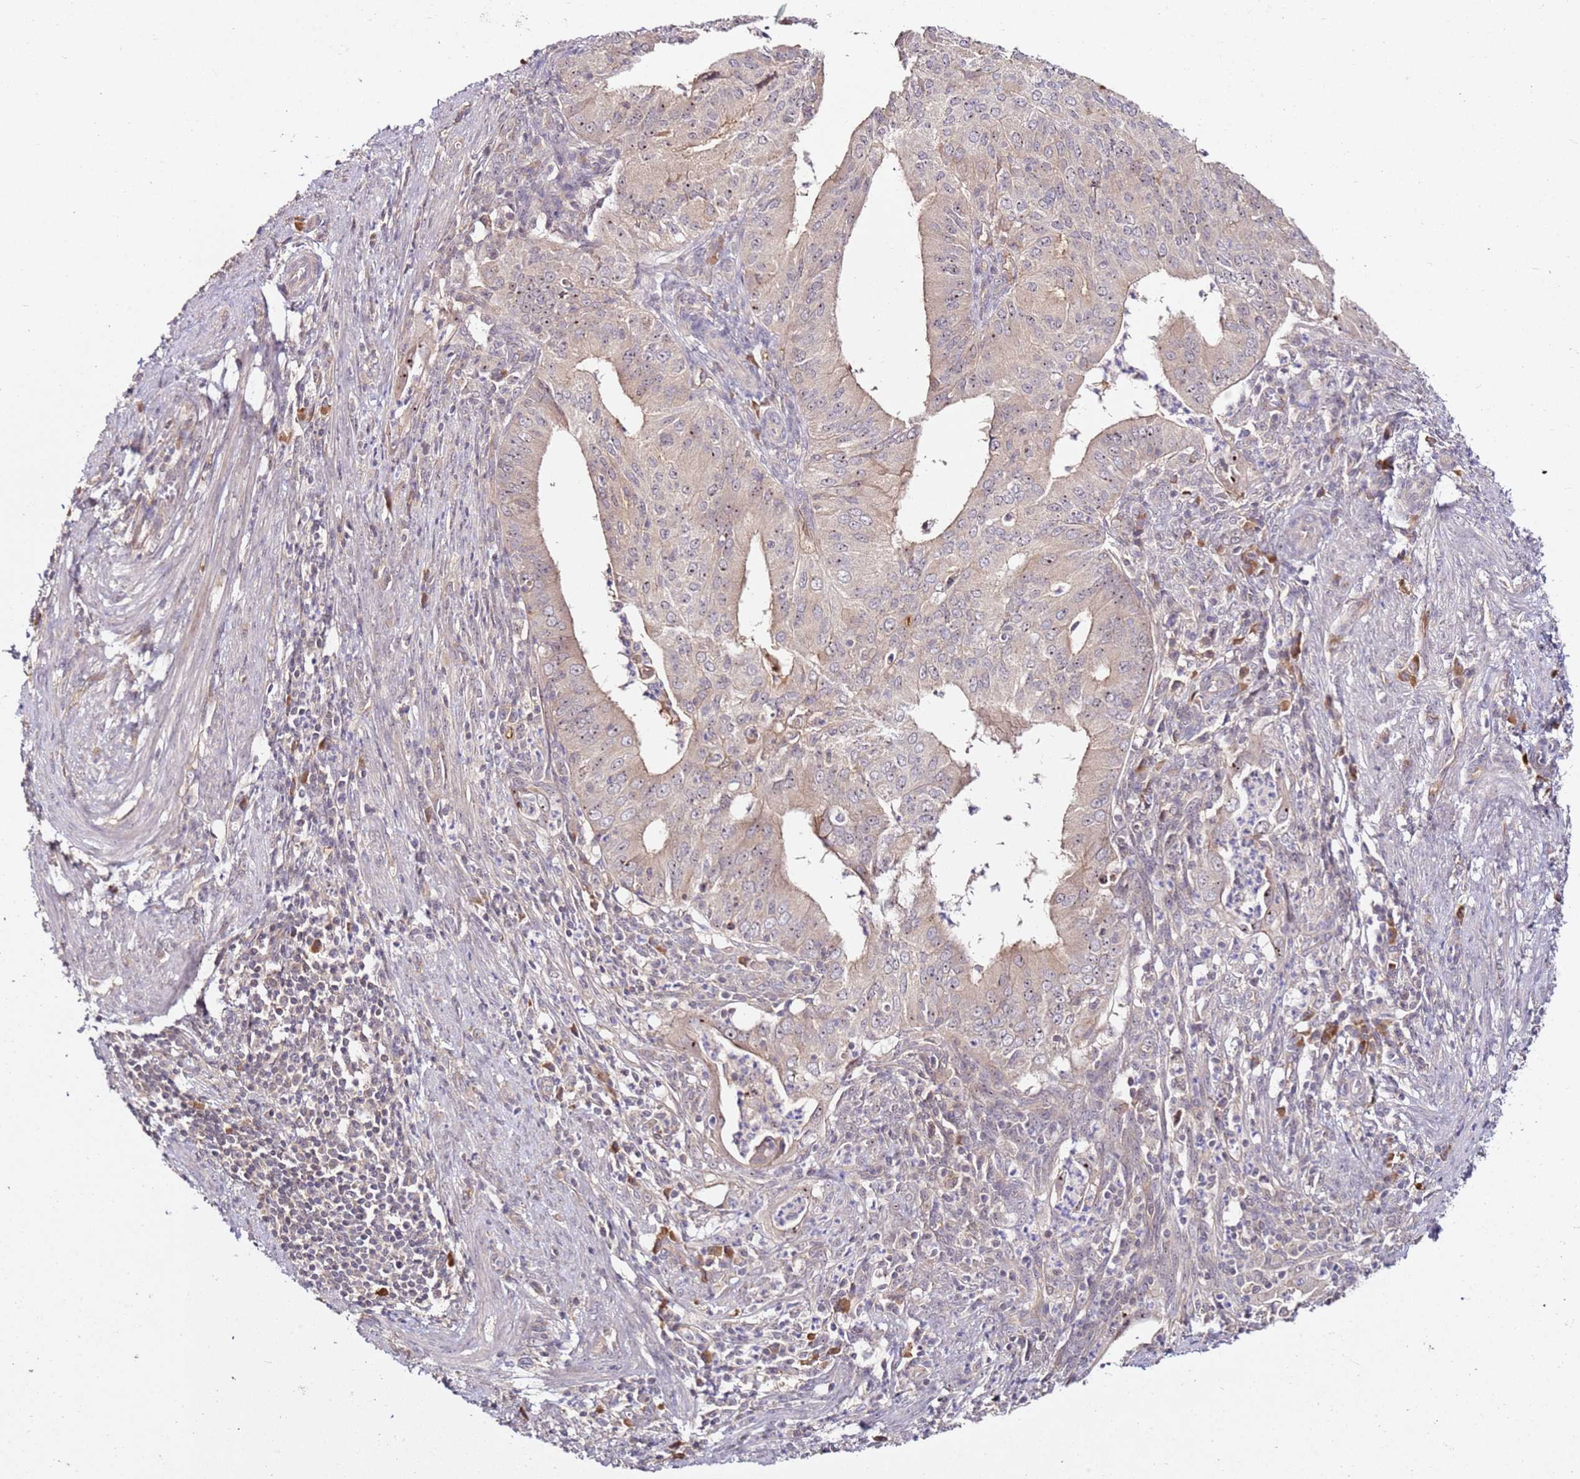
{"staining": {"intensity": "weak", "quantity": "<25%", "location": "cytoplasmic/membranous,nuclear"}, "tissue": "endometrial cancer", "cell_type": "Tumor cells", "image_type": "cancer", "snomed": [{"axis": "morphology", "description": "Adenocarcinoma, NOS"}, {"axis": "topography", "description": "Endometrium"}], "caption": "Immunohistochemistry histopathology image of human endometrial cancer (adenocarcinoma) stained for a protein (brown), which shows no staining in tumor cells.", "gene": "DDX27", "patient": {"sex": "female", "age": 50}}